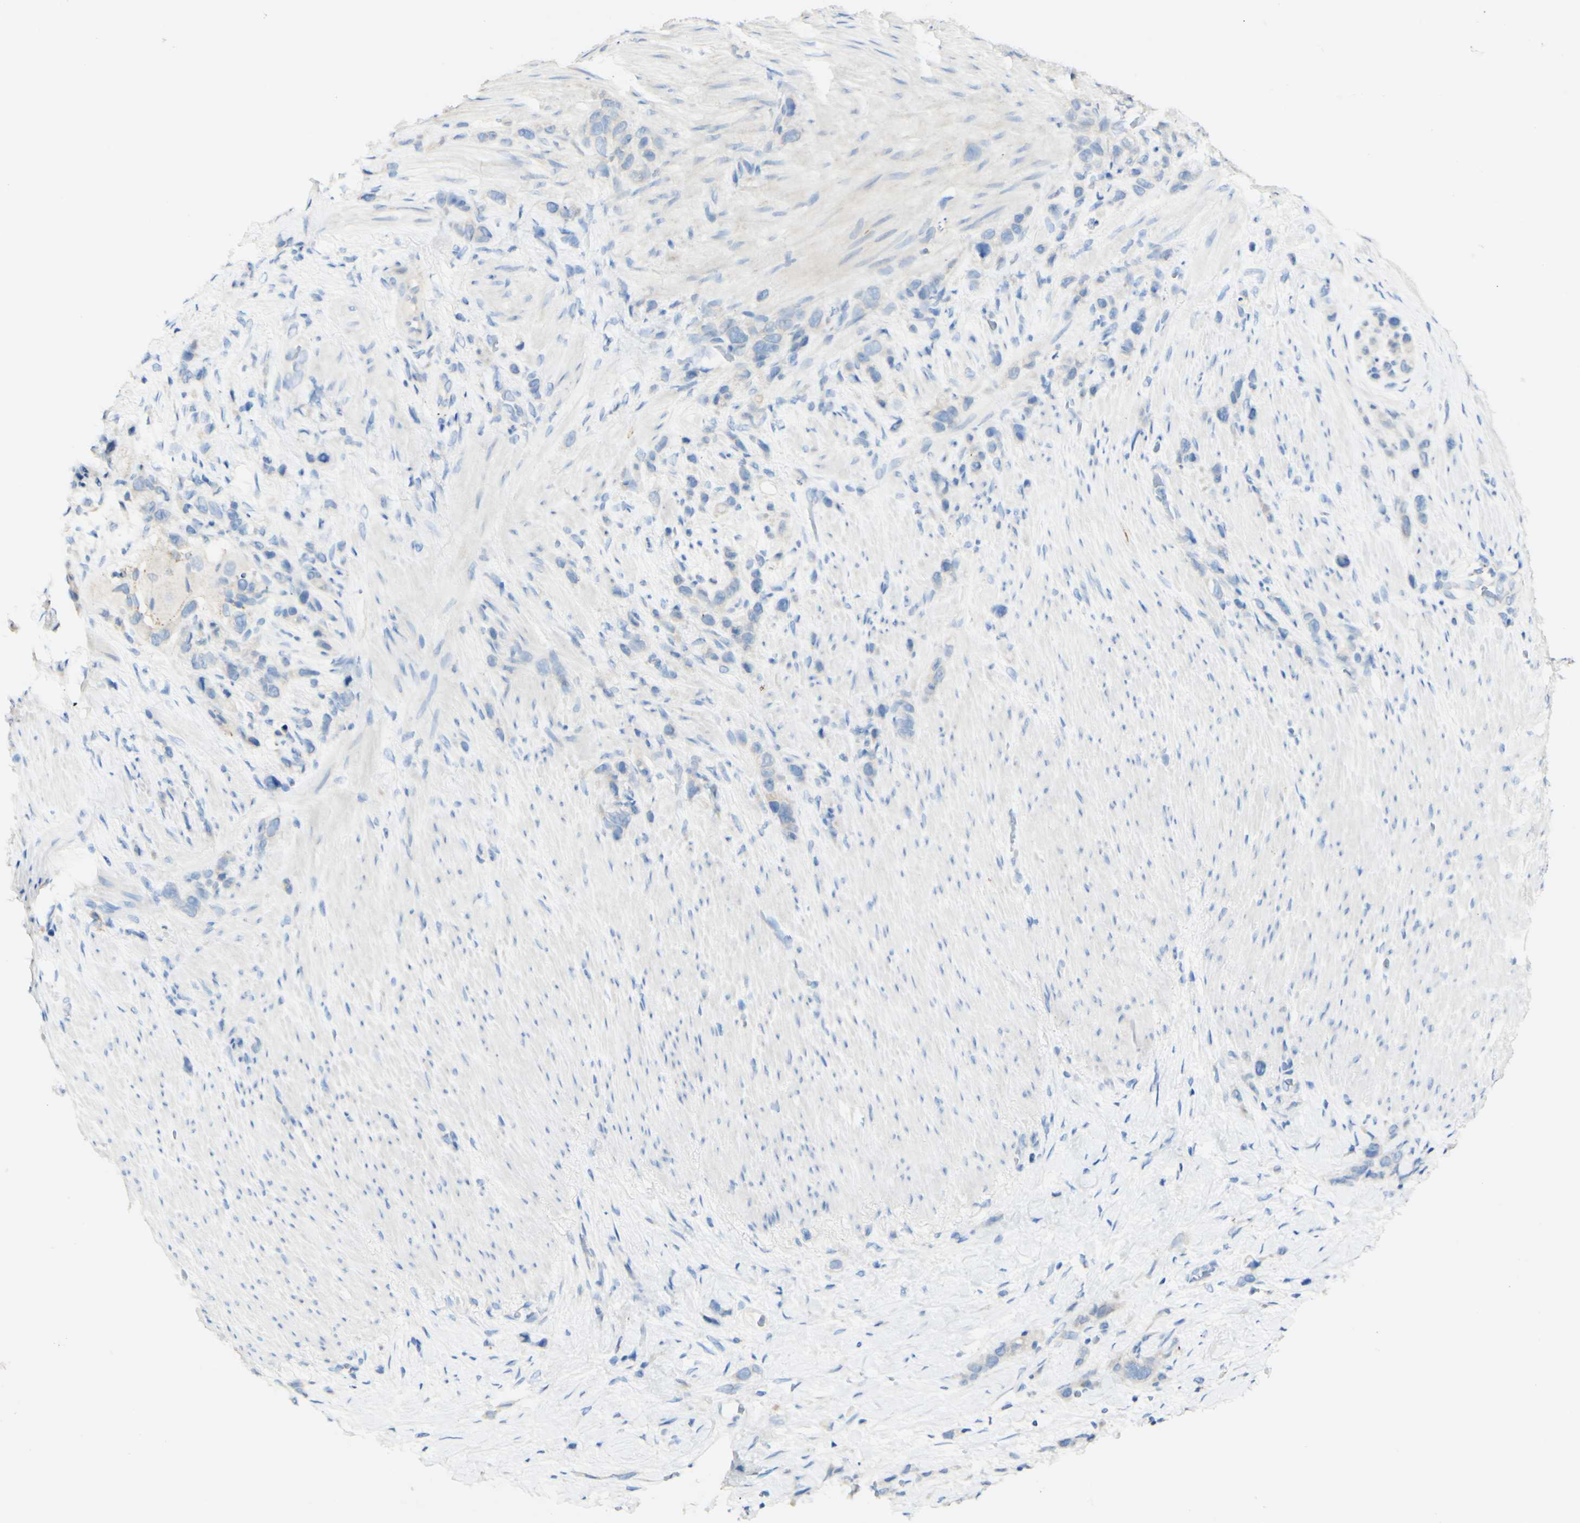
{"staining": {"intensity": "negative", "quantity": "none", "location": "none"}, "tissue": "stomach cancer", "cell_type": "Tumor cells", "image_type": "cancer", "snomed": [{"axis": "morphology", "description": "Adenocarcinoma, NOS"}, {"axis": "morphology", "description": "Adenocarcinoma, High grade"}, {"axis": "topography", "description": "Stomach, upper"}, {"axis": "topography", "description": "Stomach, lower"}], "caption": "A histopathology image of stomach adenocarcinoma stained for a protein displays no brown staining in tumor cells.", "gene": "FGF4", "patient": {"sex": "female", "age": 65}}